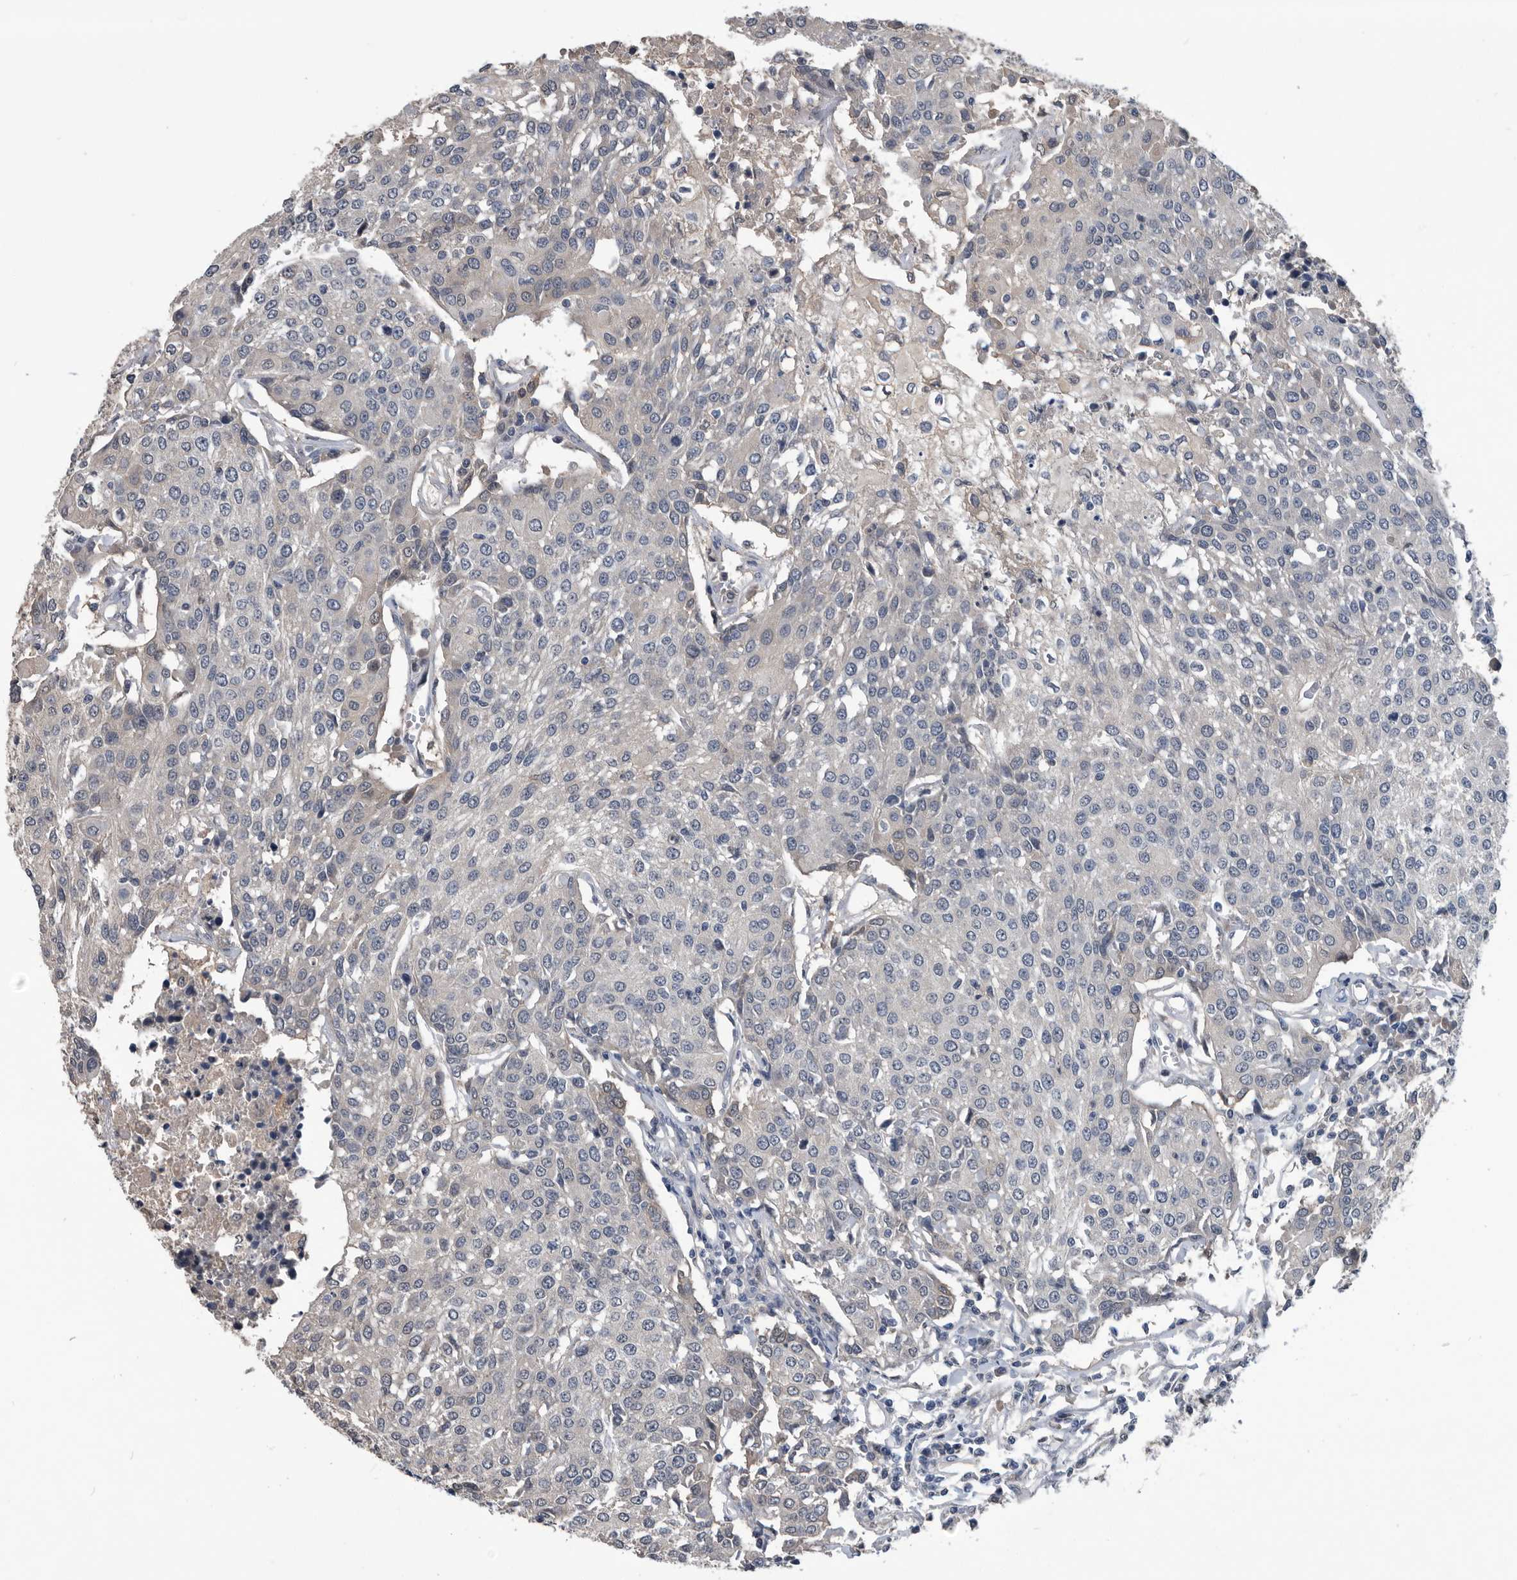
{"staining": {"intensity": "negative", "quantity": "none", "location": "none"}, "tissue": "urothelial cancer", "cell_type": "Tumor cells", "image_type": "cancer", "snomed": [{"axis": "morphology", "description": "Urothelial carcinoma, High grade"}, {"axis": "topography", "description": "Urinary bladder"}], "caption": "Urothelial carcinoma (high-grade) was stained to show a protein in brown. There is no significant positivity in tumor cells.", "gene": "PDXK", "patient": {"sex": "female", "age": 85}}